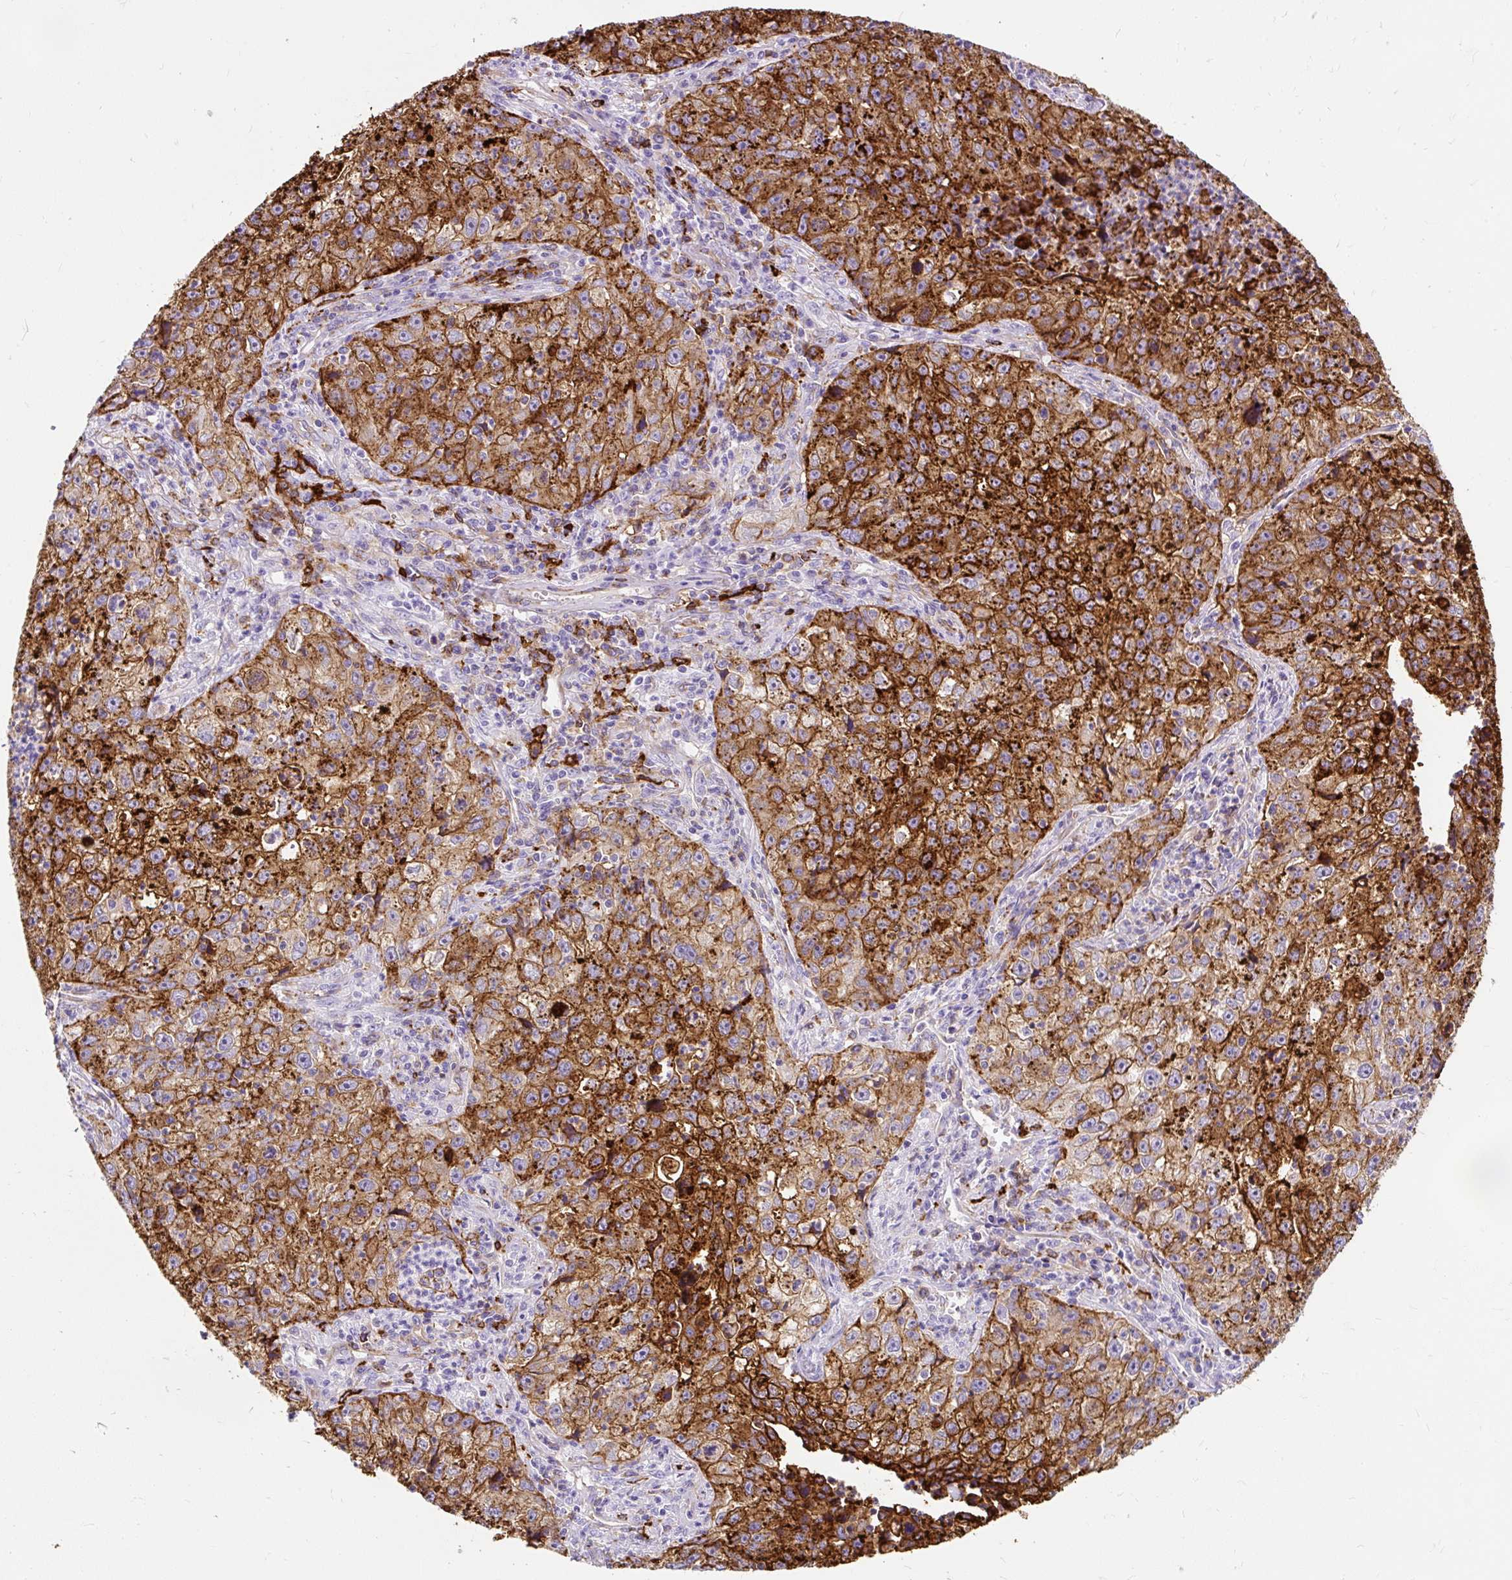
{"staining": {"intensity": "strong", "quantity": ">75%", "location": "cytoplasmic/membranous"}, "tissue": "lung cancer", "cell_type": "Tumor cells", "image_type": "cancer", "snomed": [{"axis": "morphology", "description": "Squamous cell carcinoma, NOS"}, {"axis": "topography", "description": "Lung"}], "caption": "Immunohistochemical staining of squamous cell carcinoma (lung) reveals strong cytoplasmic/membranous protein staining in approximately >75% of tumor cells.", "gene": "HLA-DRA", "patient": {"sex": "male", "age": 71}}